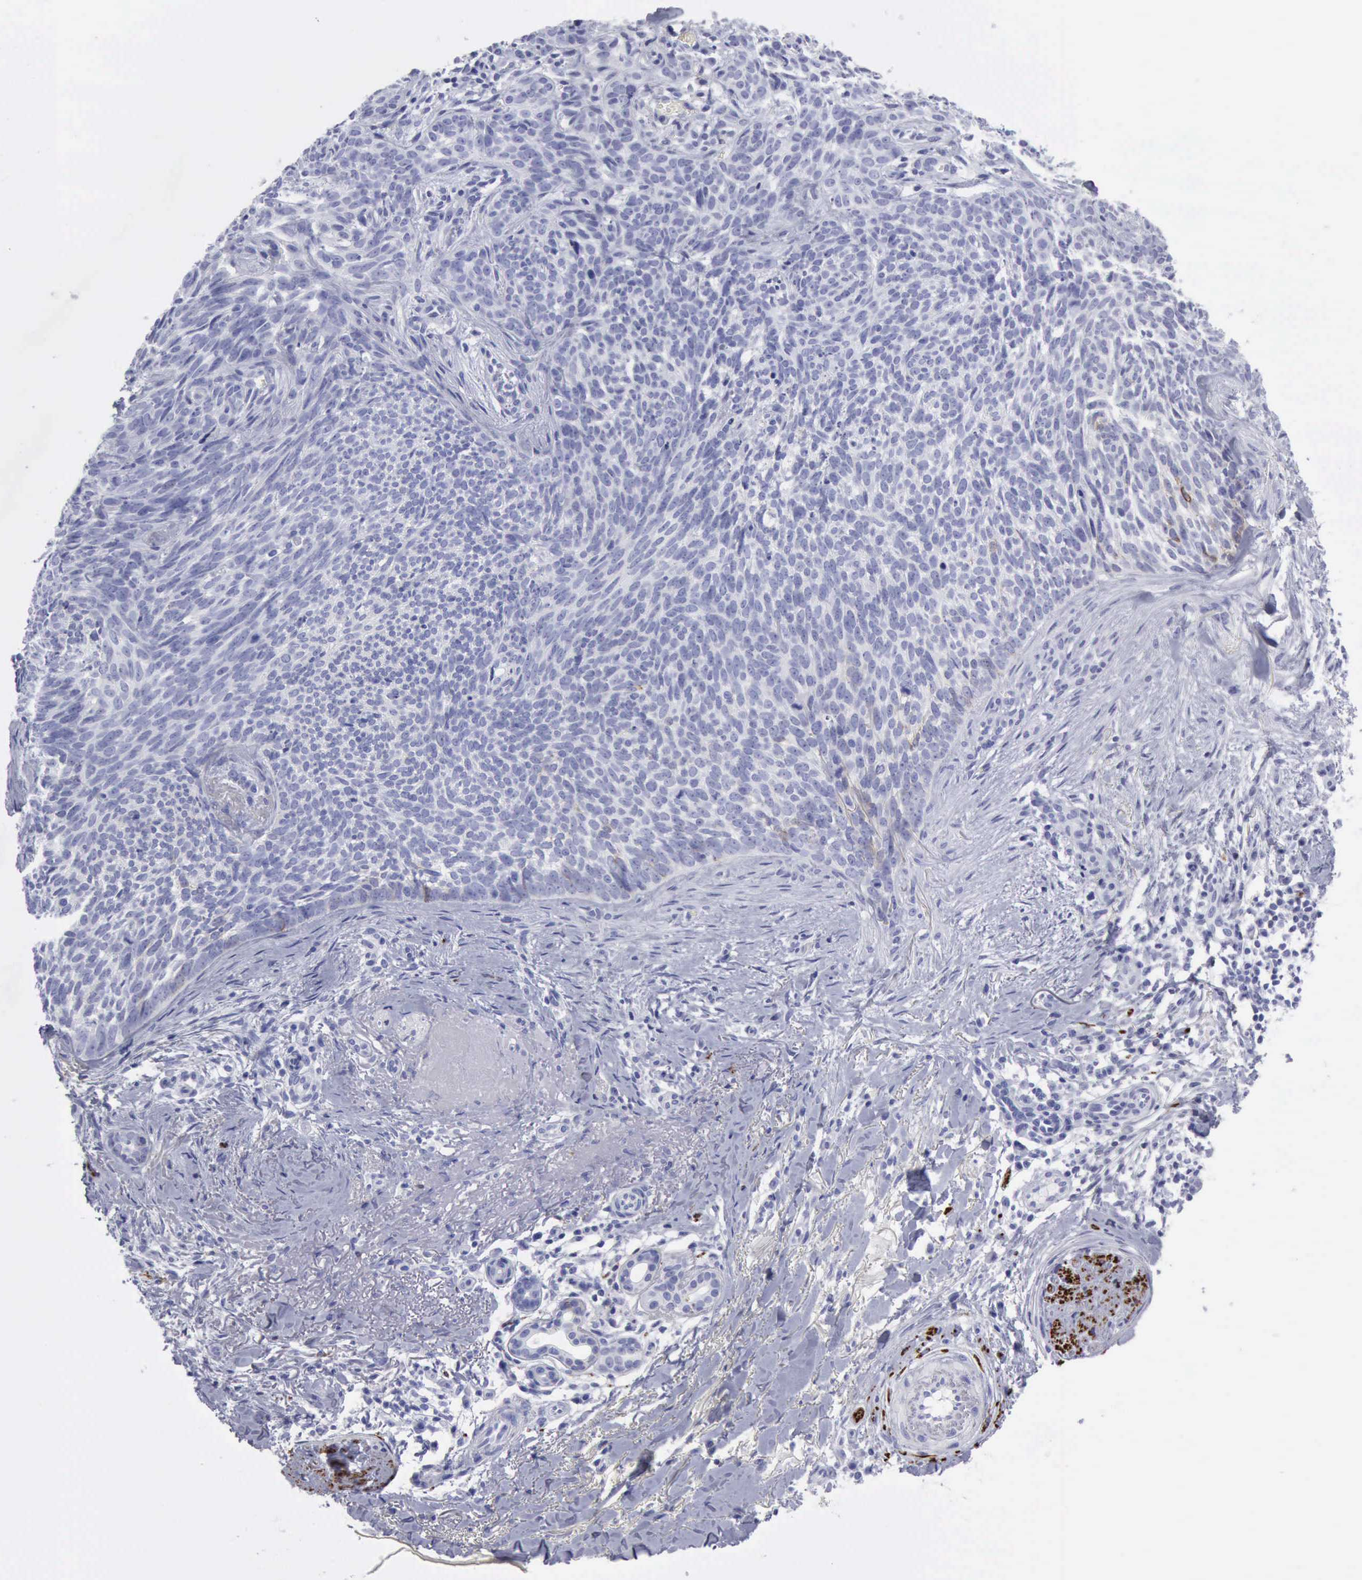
{"staining": {"intensity": "negative", "quantity": "none", "location": "none"}, "tissue": "skin cancer", "cell_type": "Tumor cells", "image_type": "cancer", "snomed": [{"axis": "morphology", "description": "Basal cell carcinoma"}, {"axis": "topography", "description": "Skin"}], "caption": "A histopathology image of human skin cancer (basal cell carcinoma) is negative for staining in tumor cells.", "gene": "NCAM1", "patient": {"sex": "female", "age": 81}}